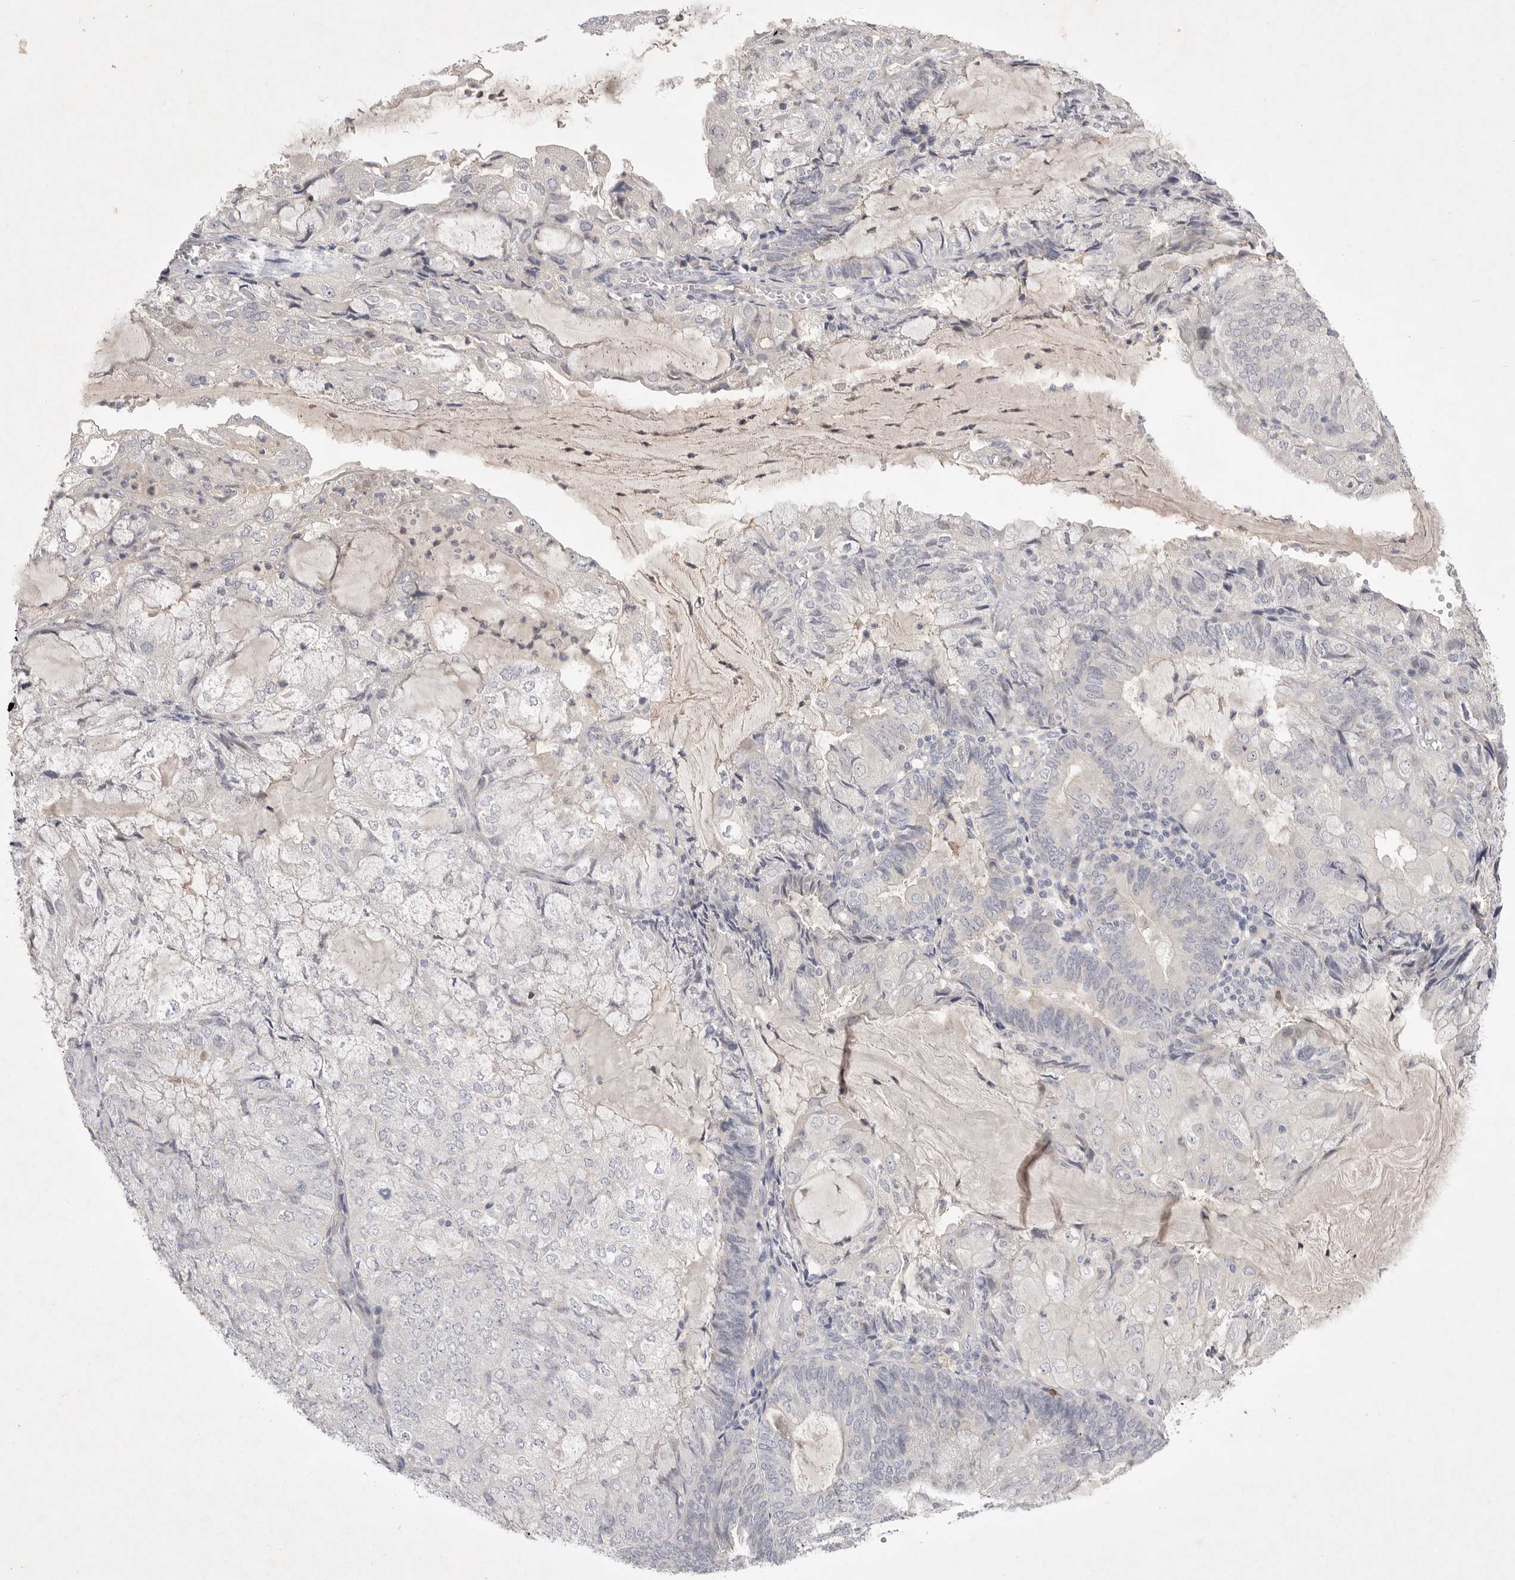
{"staining": {"intensity": "negative", "quantity": "none", "location": "none"}, "tissue": "endometrial cancer", "cell_type": "Tumor cells", "image_type": "cancer", "snomed": [{"axis": "morphology", "description": "Adenocarcinoma, NOS"}, {"axis": "topography", "description": "Endometrium"}], "caption": "The image reveals no significant positivity in tumor cells of endometrial cancer.", "gene": "ITGAD", "patient": {"sex": "female", "age": 81}}